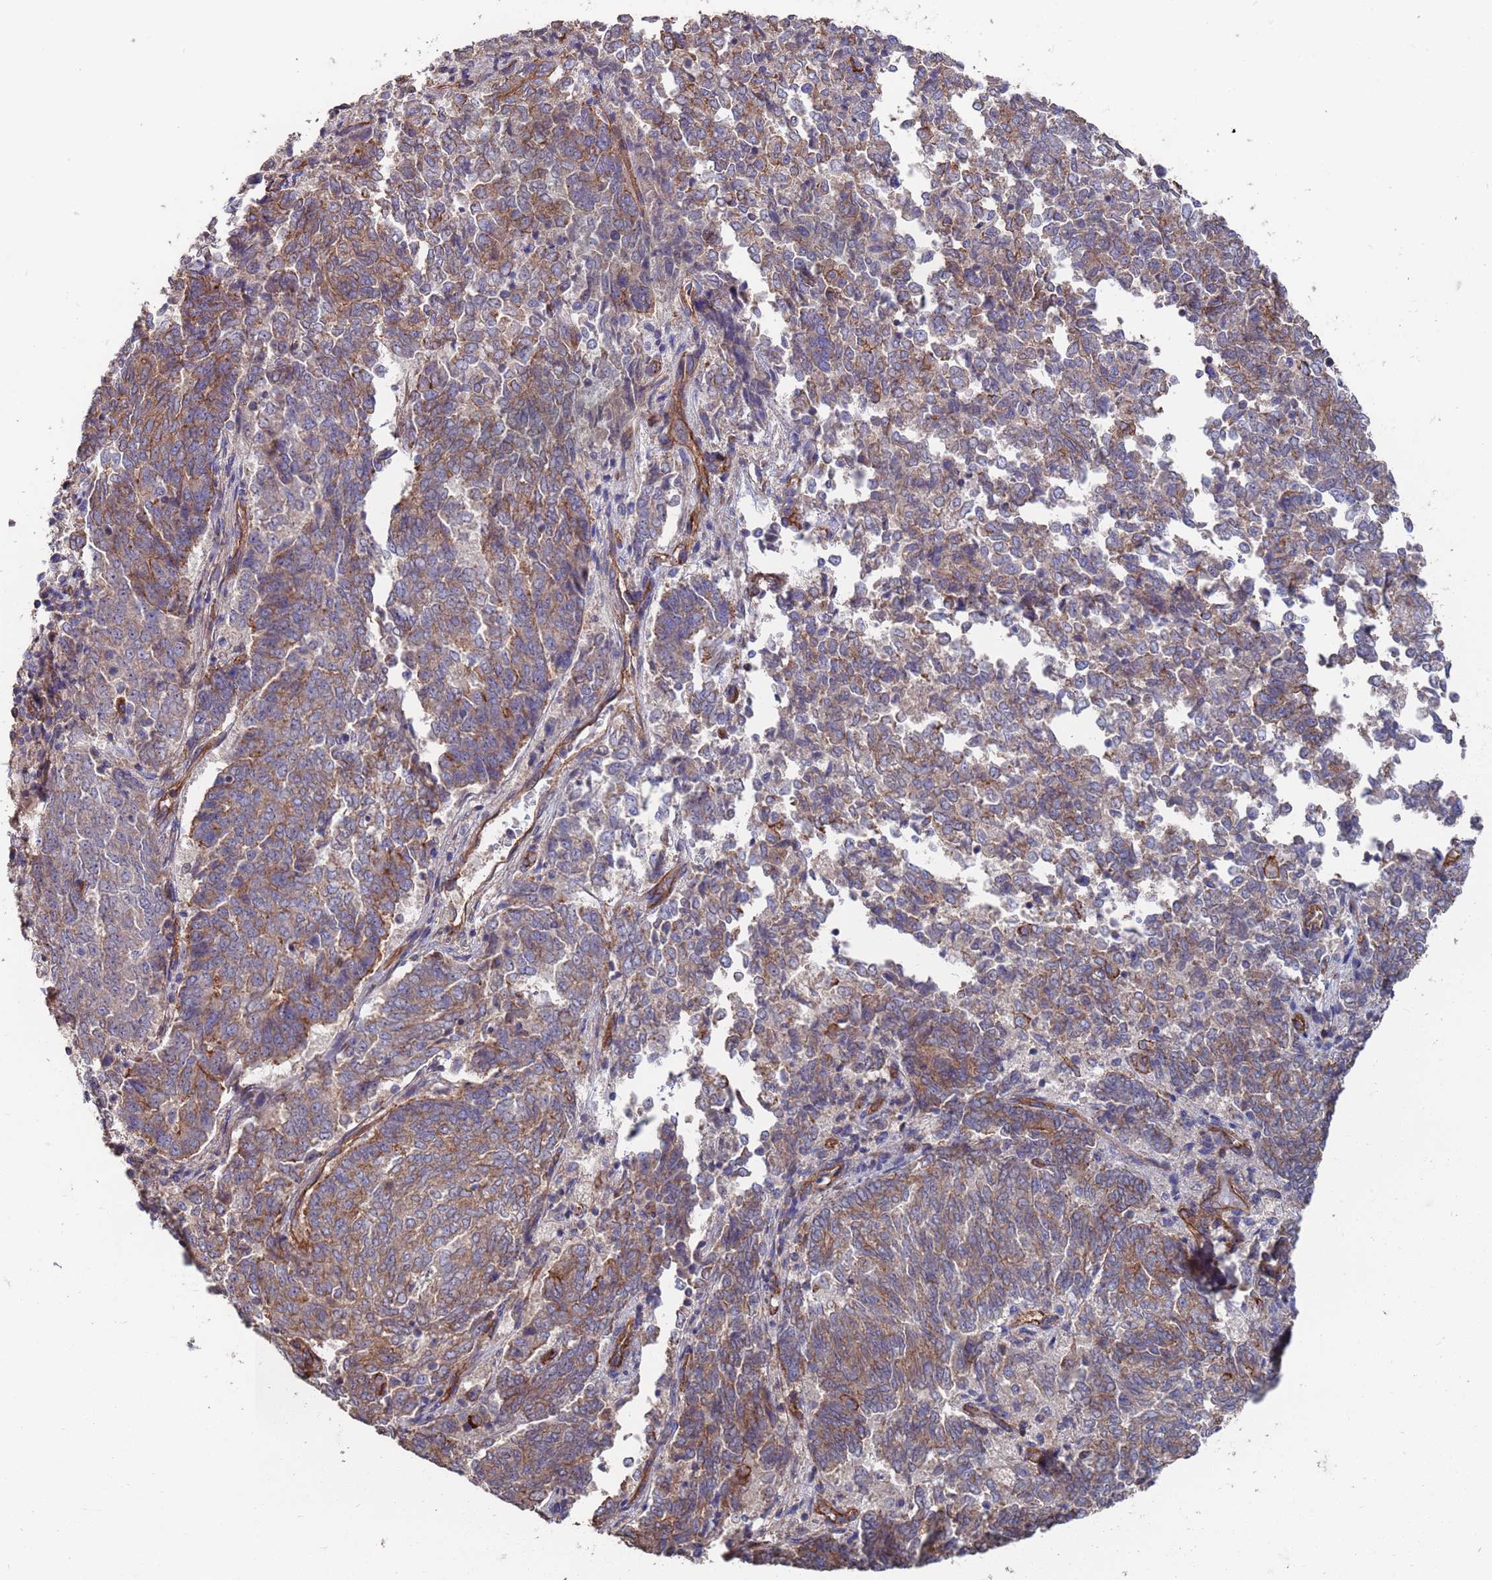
{"staining": {"intensity": "weak", "quantity": ">75%", "location": "cytoplasmic/membranous"}, "tissue": "endometrial cancer", "cell_type": "Tumor cells", "image_type": "cancer", "snomed": [{"axis": "morphology", "description": "Adenocarcinoma, NOS"}, {"axis": "topography", "description": "Endometrium"}], "caption": "This is a photomicrograph of immunohistochemistry staining of endometrial adenocarcinoma, which shows weak staining in the cytoplasmic/membranous of tumor cells.", "gene": "NDUFAF6", "patient": {"sex": "female", "age": 80}}